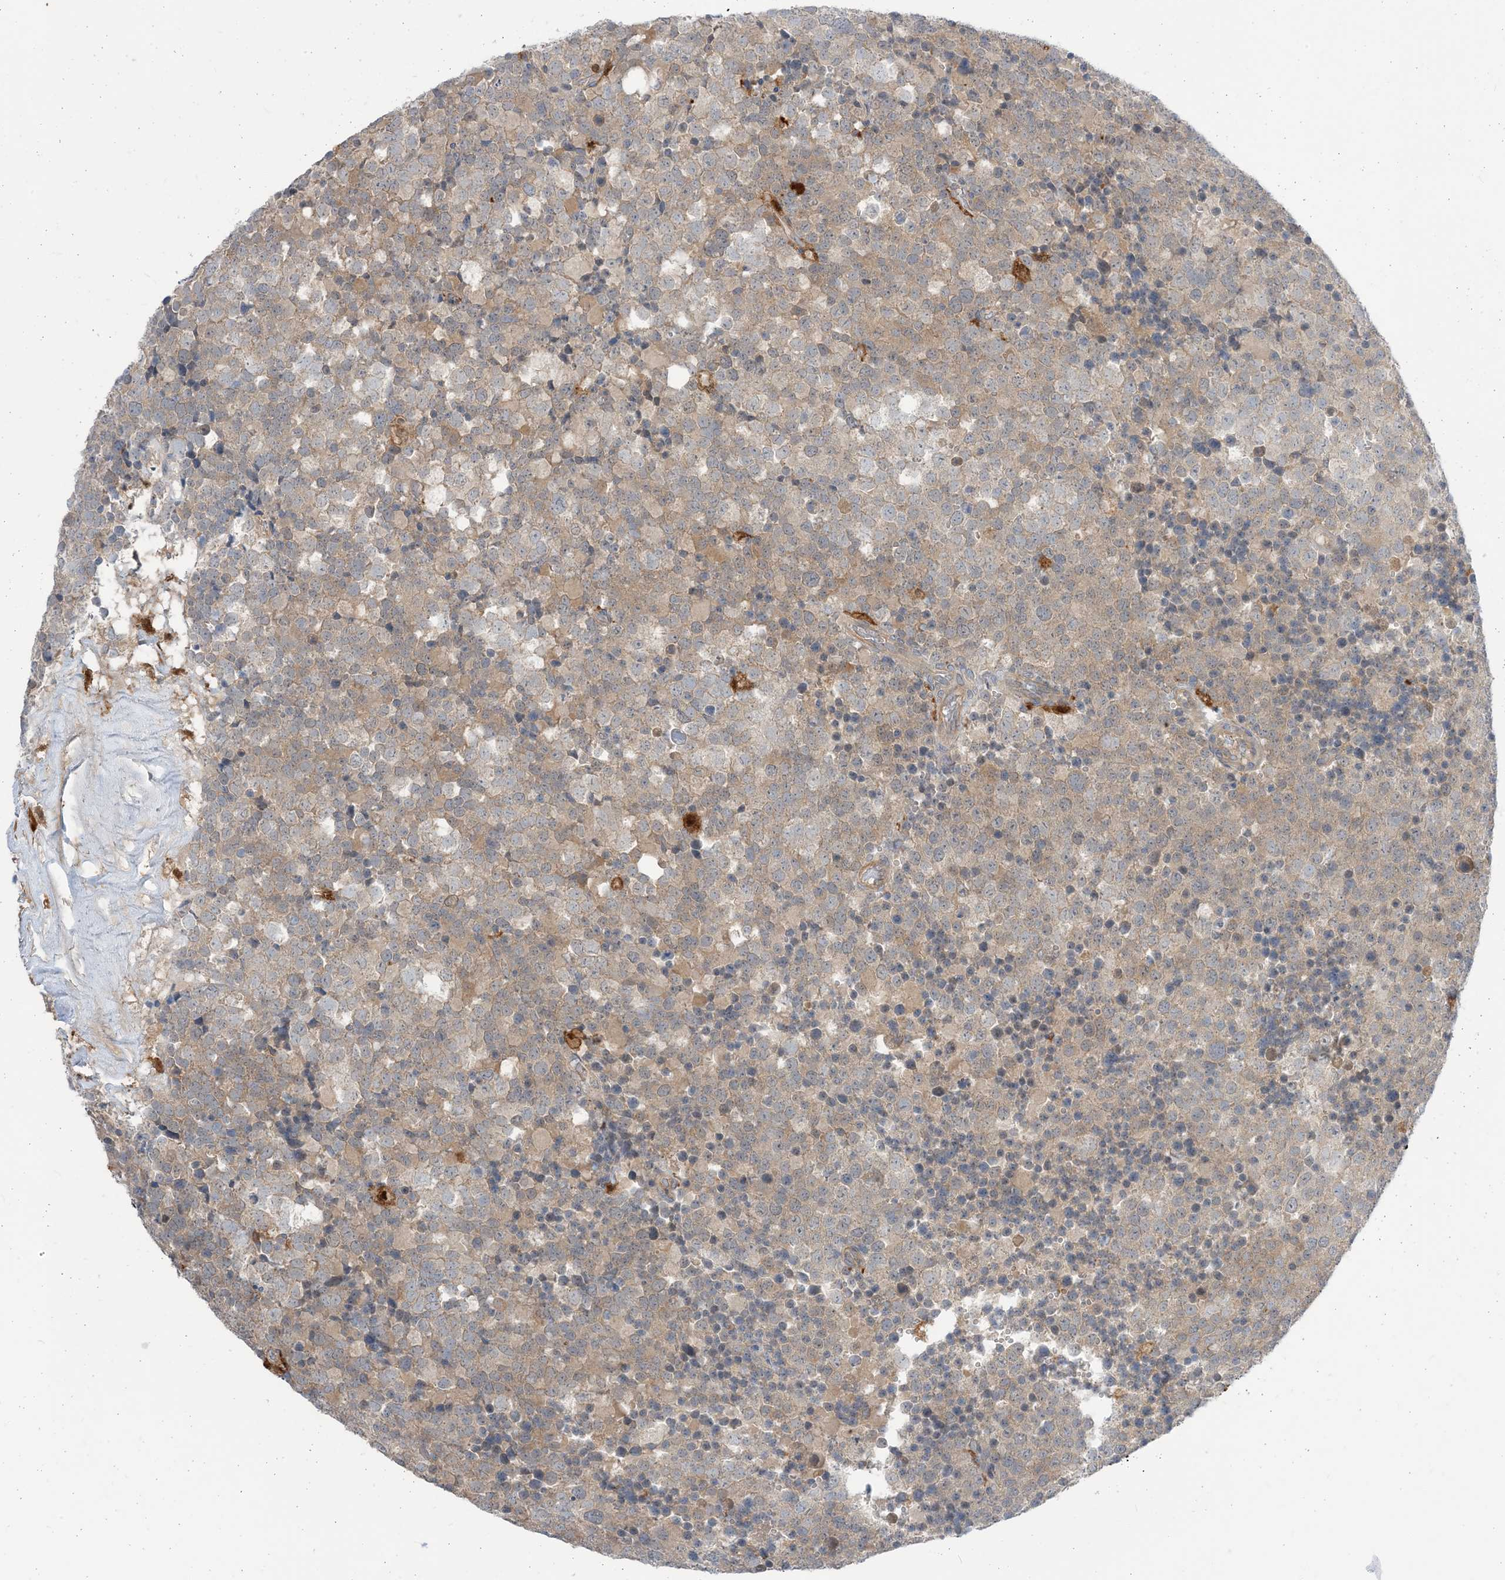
{"staining": {"intensity": "weak", "quantity": ">75%", "location": "cytoplasmic/membranous"}, "tissue": "testis cancer", "cell_type": "Tumor cells", "image_type": "cancer", "snomed": [{"axis": "morphology", "description": "Seminoma, NOS"}, {"axis": "topography", "description": "Testis"}], "caption": "Testis cancer (seminoma) stained with a protein marker exhibits weak staining in tumor cells.", "gene": "NAGK", "patient": {"sex": "male", "age": 71}}